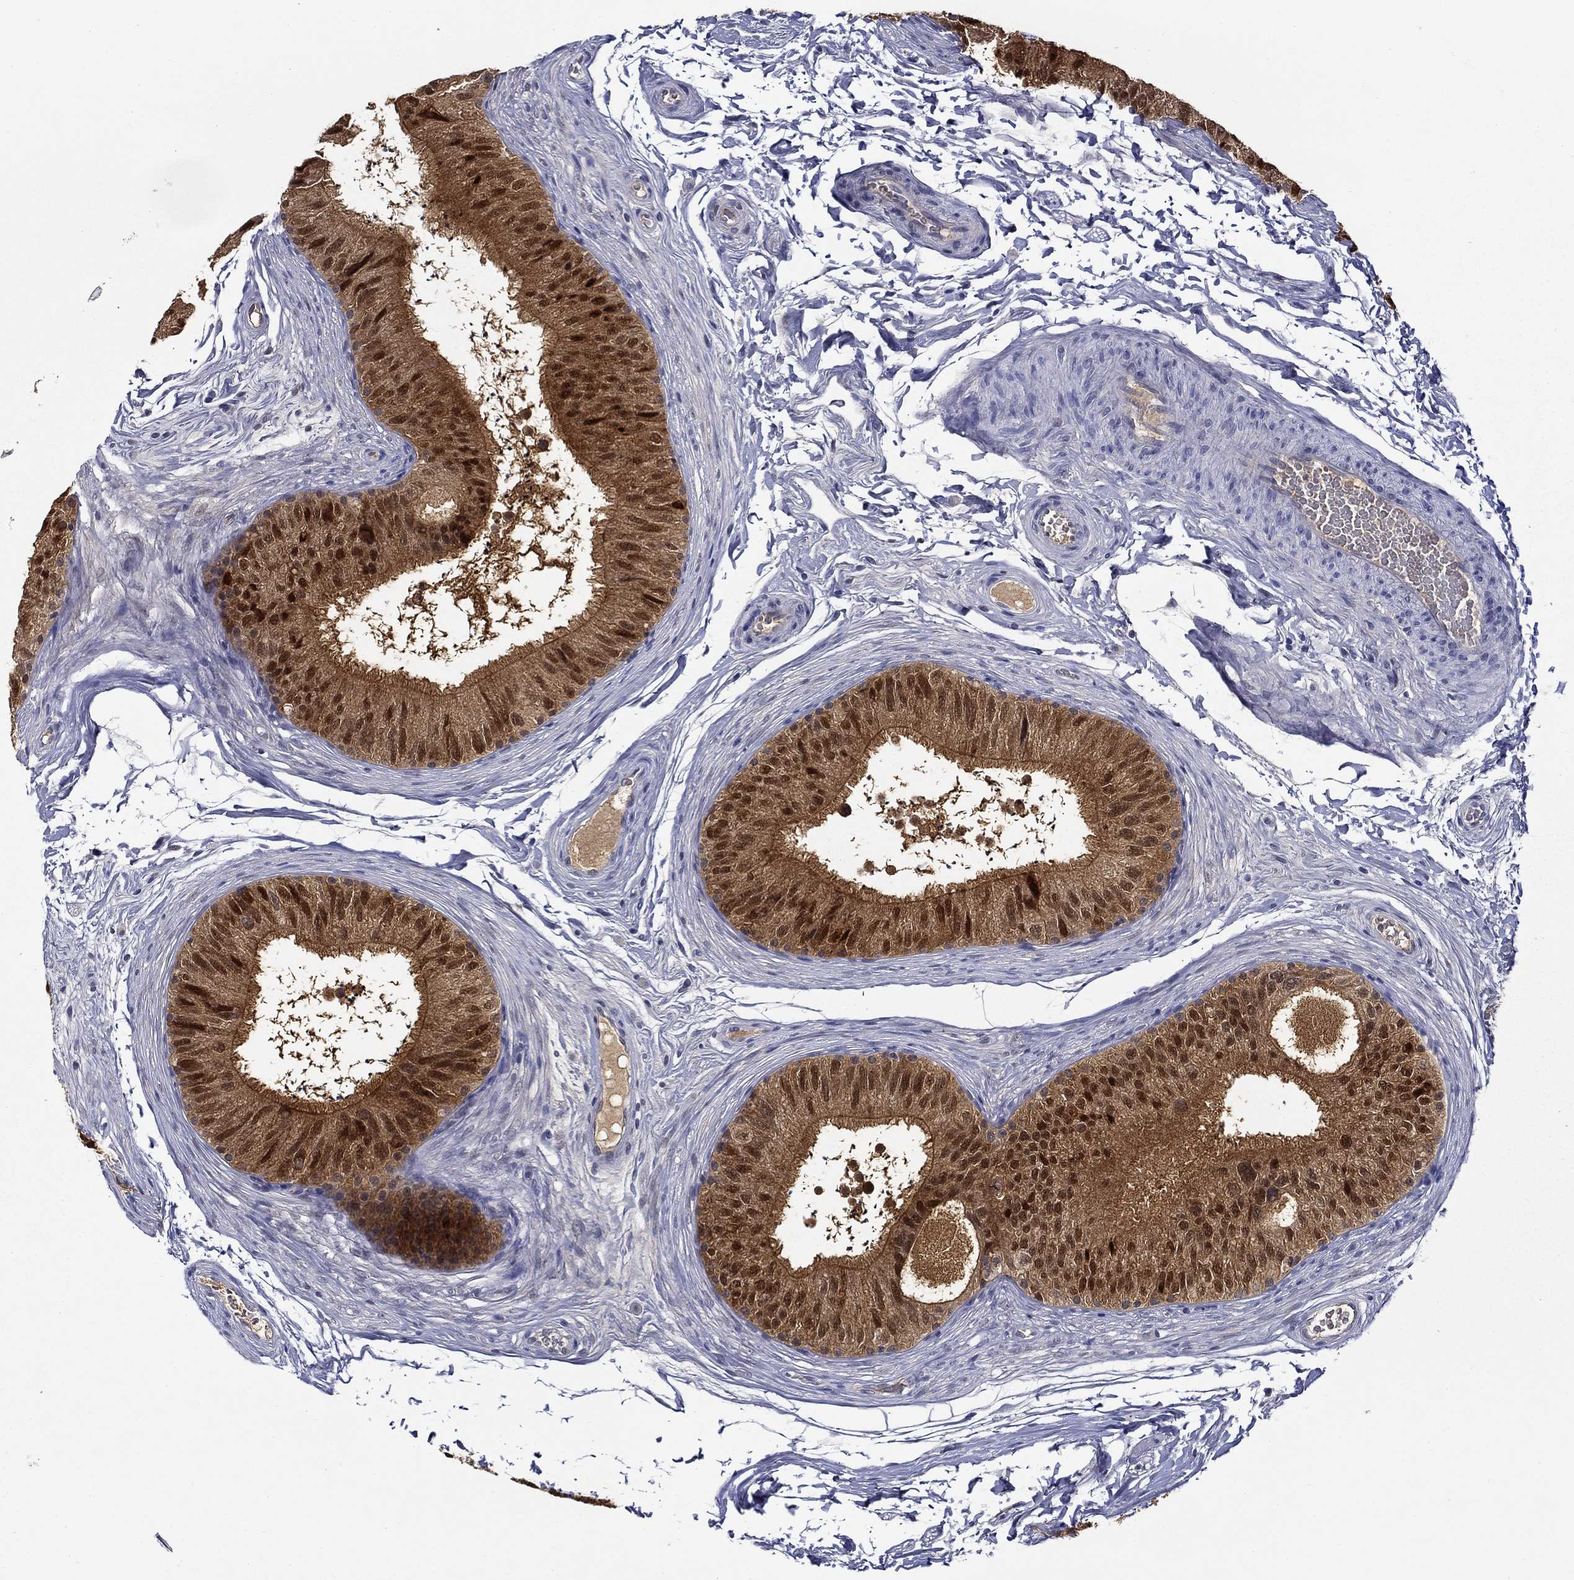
{"staining": {"intensity": "moderate", "quantity": "25%-75%", "location": "cytoplasmic/membranous,nuclear"}, "tissue": "epididymis", "cell_type": "Glandular cells", "image_type": "normal", "snomed": [{"axis": "morphology", "description": "Normal tissue, NOS"}, {"axis": "topography", "description": "Epididymis"}], "caption": "Immunohistochemical staining of benign epididymis displays 25%-75% levels of moderate cytoplasmic/membranous,nuclear protein staining in about 25%-75% of glandular cells.", "gene": "DDTL", "patient": {"sex": "male", "age": 32}}